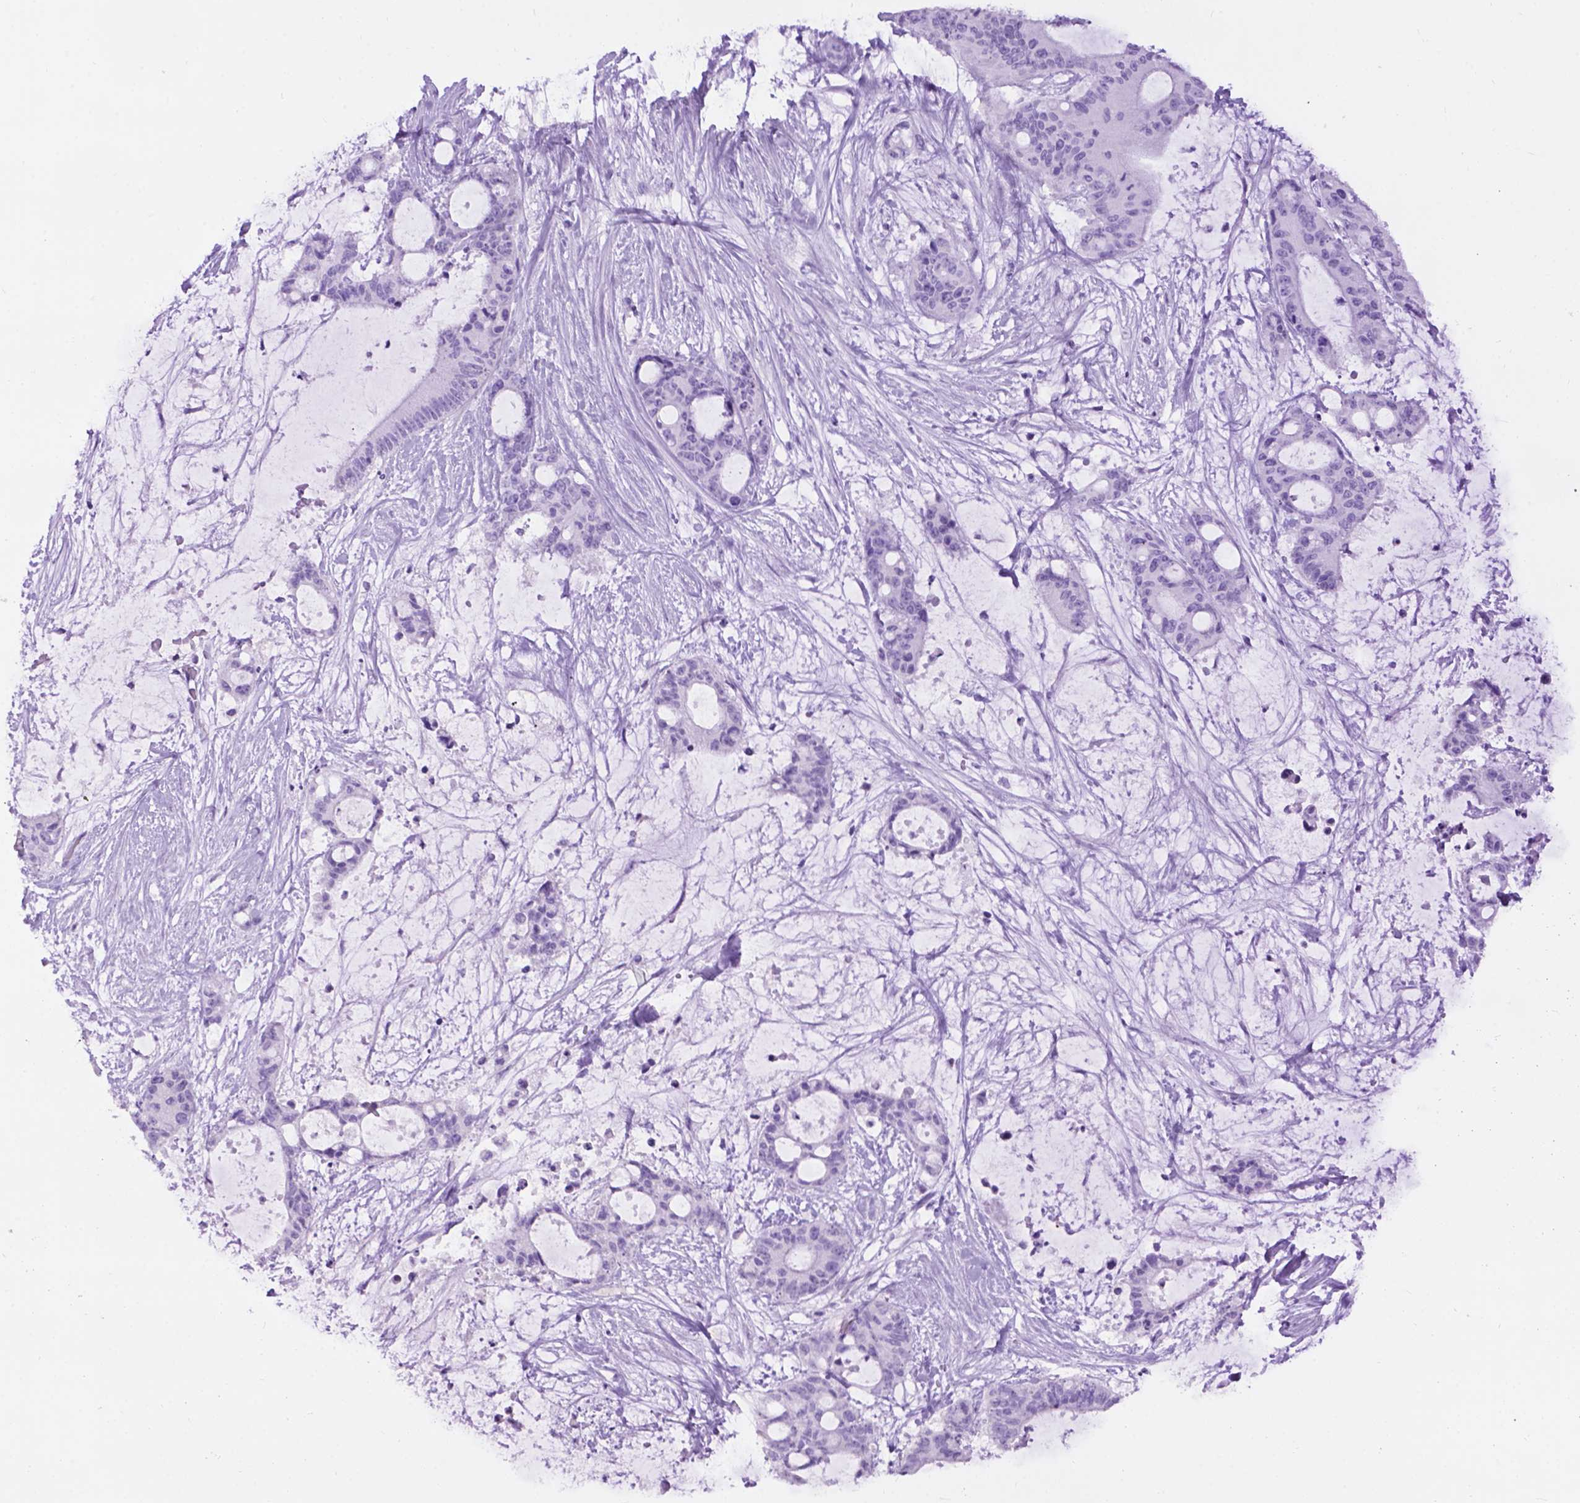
{"staining": {"intensity": "negative", "quantity": "none", "location": "none"}, "tissue": "liver cancer", "cell_type": "Tumor cells", "image_type": "cancer", "snomed": [{"axis": "morphology", "description": "Normal tissue, NOS"}, {"axis": "morphology", "description": "Cholangiocarcinoma"}, {"axis": "topography", "description": "Liver"}, {"axis": "topography", "description": "Peripheral nerve tissue"}], "caption": "High power microscopy micrograph of an IHC photomicrograph of liver cancer, revealing no significant positivity in tumor cells.", "gene": "TH", "patient": {"sex": "female", "age": 73}}